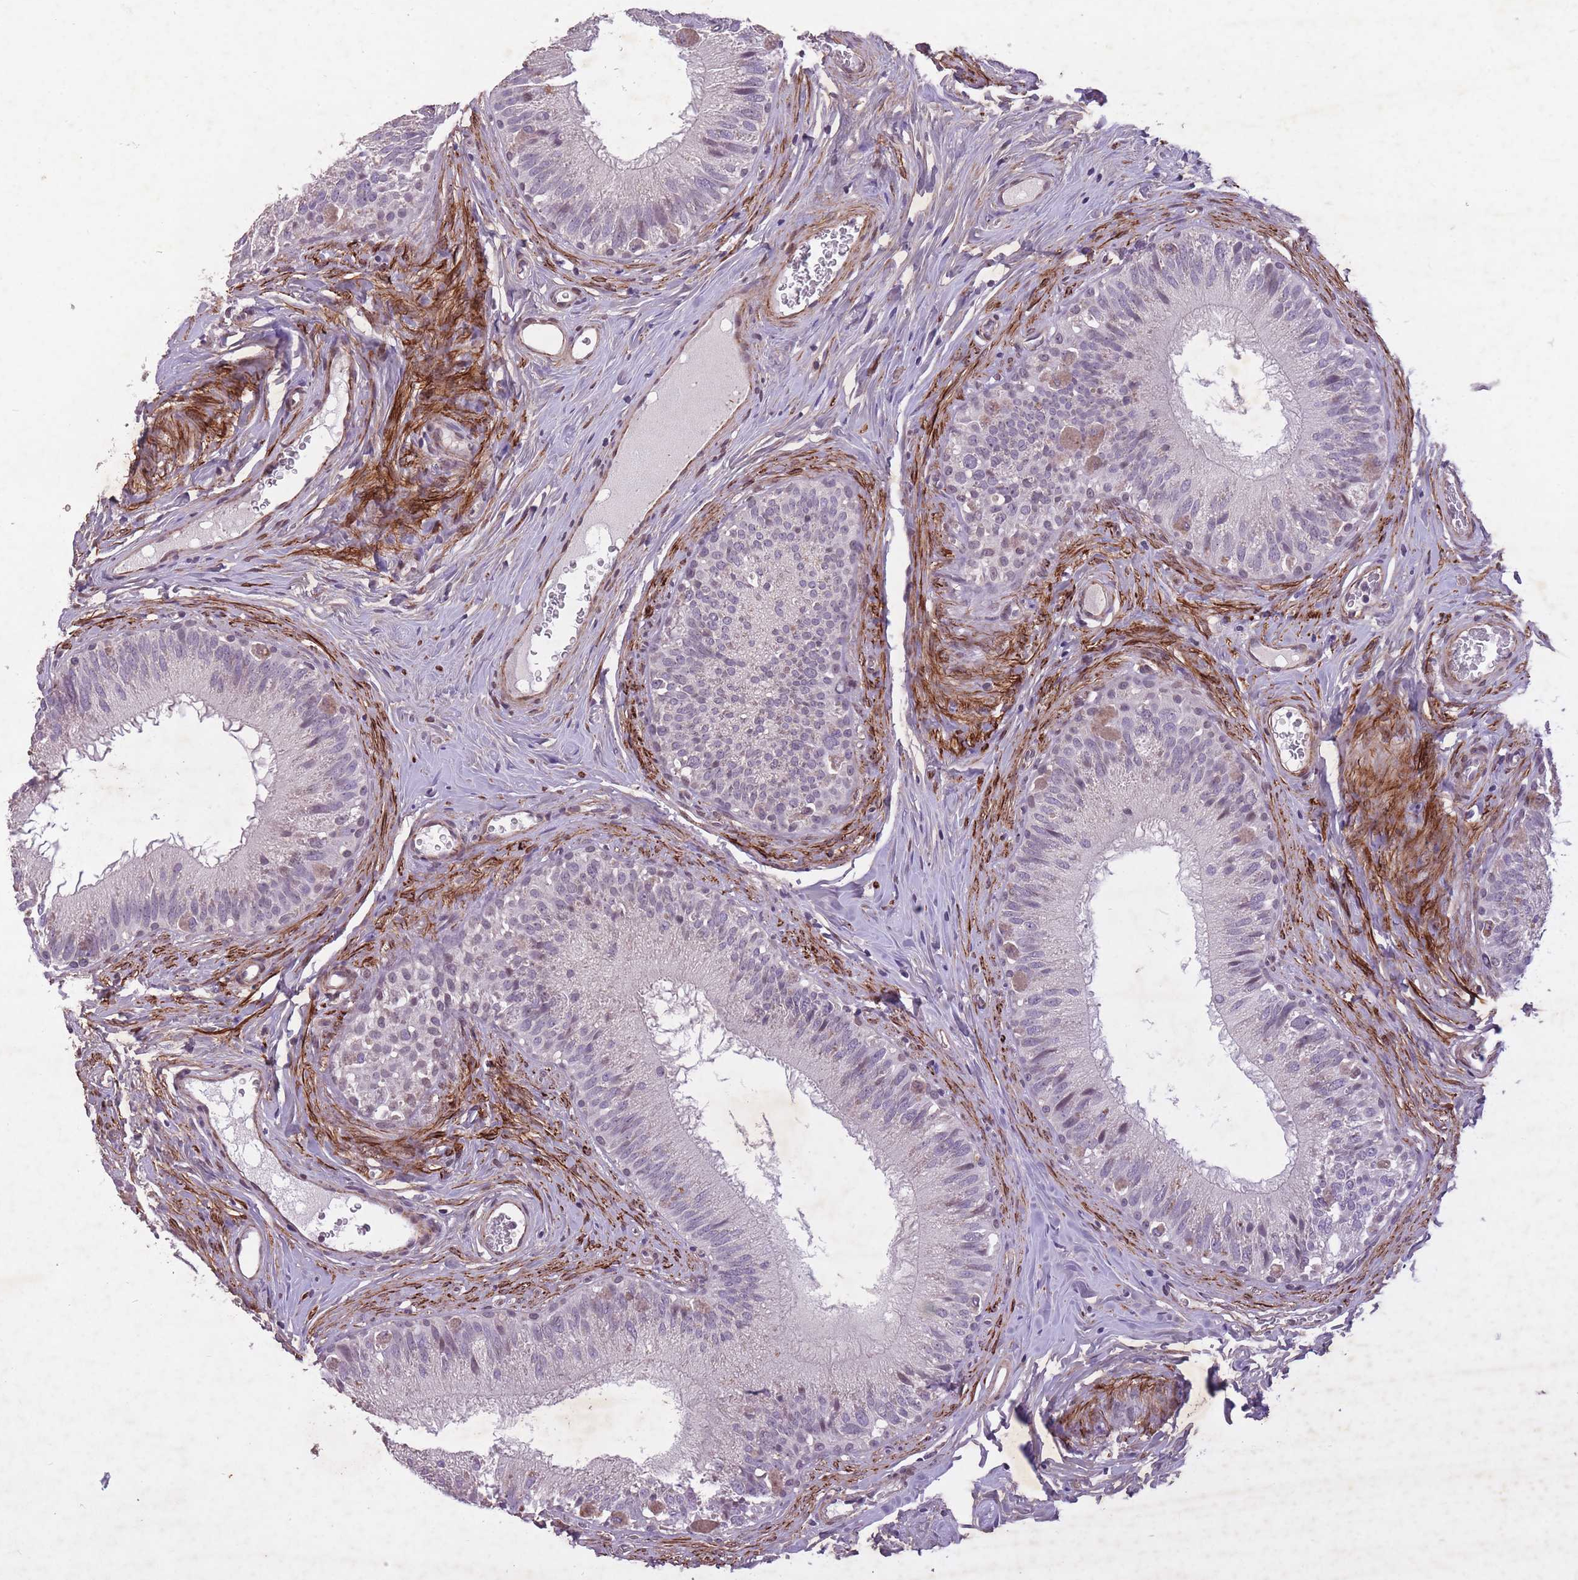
{"staining": {"intensity": "weak", "quantity": "25%-75%", "location": "nuclear"}, "tissue": "epididymis", "cell_type": "Glandular cells", "image_type": "normal", "snomed": [{"axis": "morphology", "description": "Normal tissue, NOS"}, {"axis": "topography", "description": "Epididymis"}], "caption": "DAB immunohistochemical staining of unremarkable human epididymis exhibits weak nuclear protein expression in about 25%-75% of glandular cells.", "gene": "CBX6", "patient": {"sex": "male", "age": 38}}